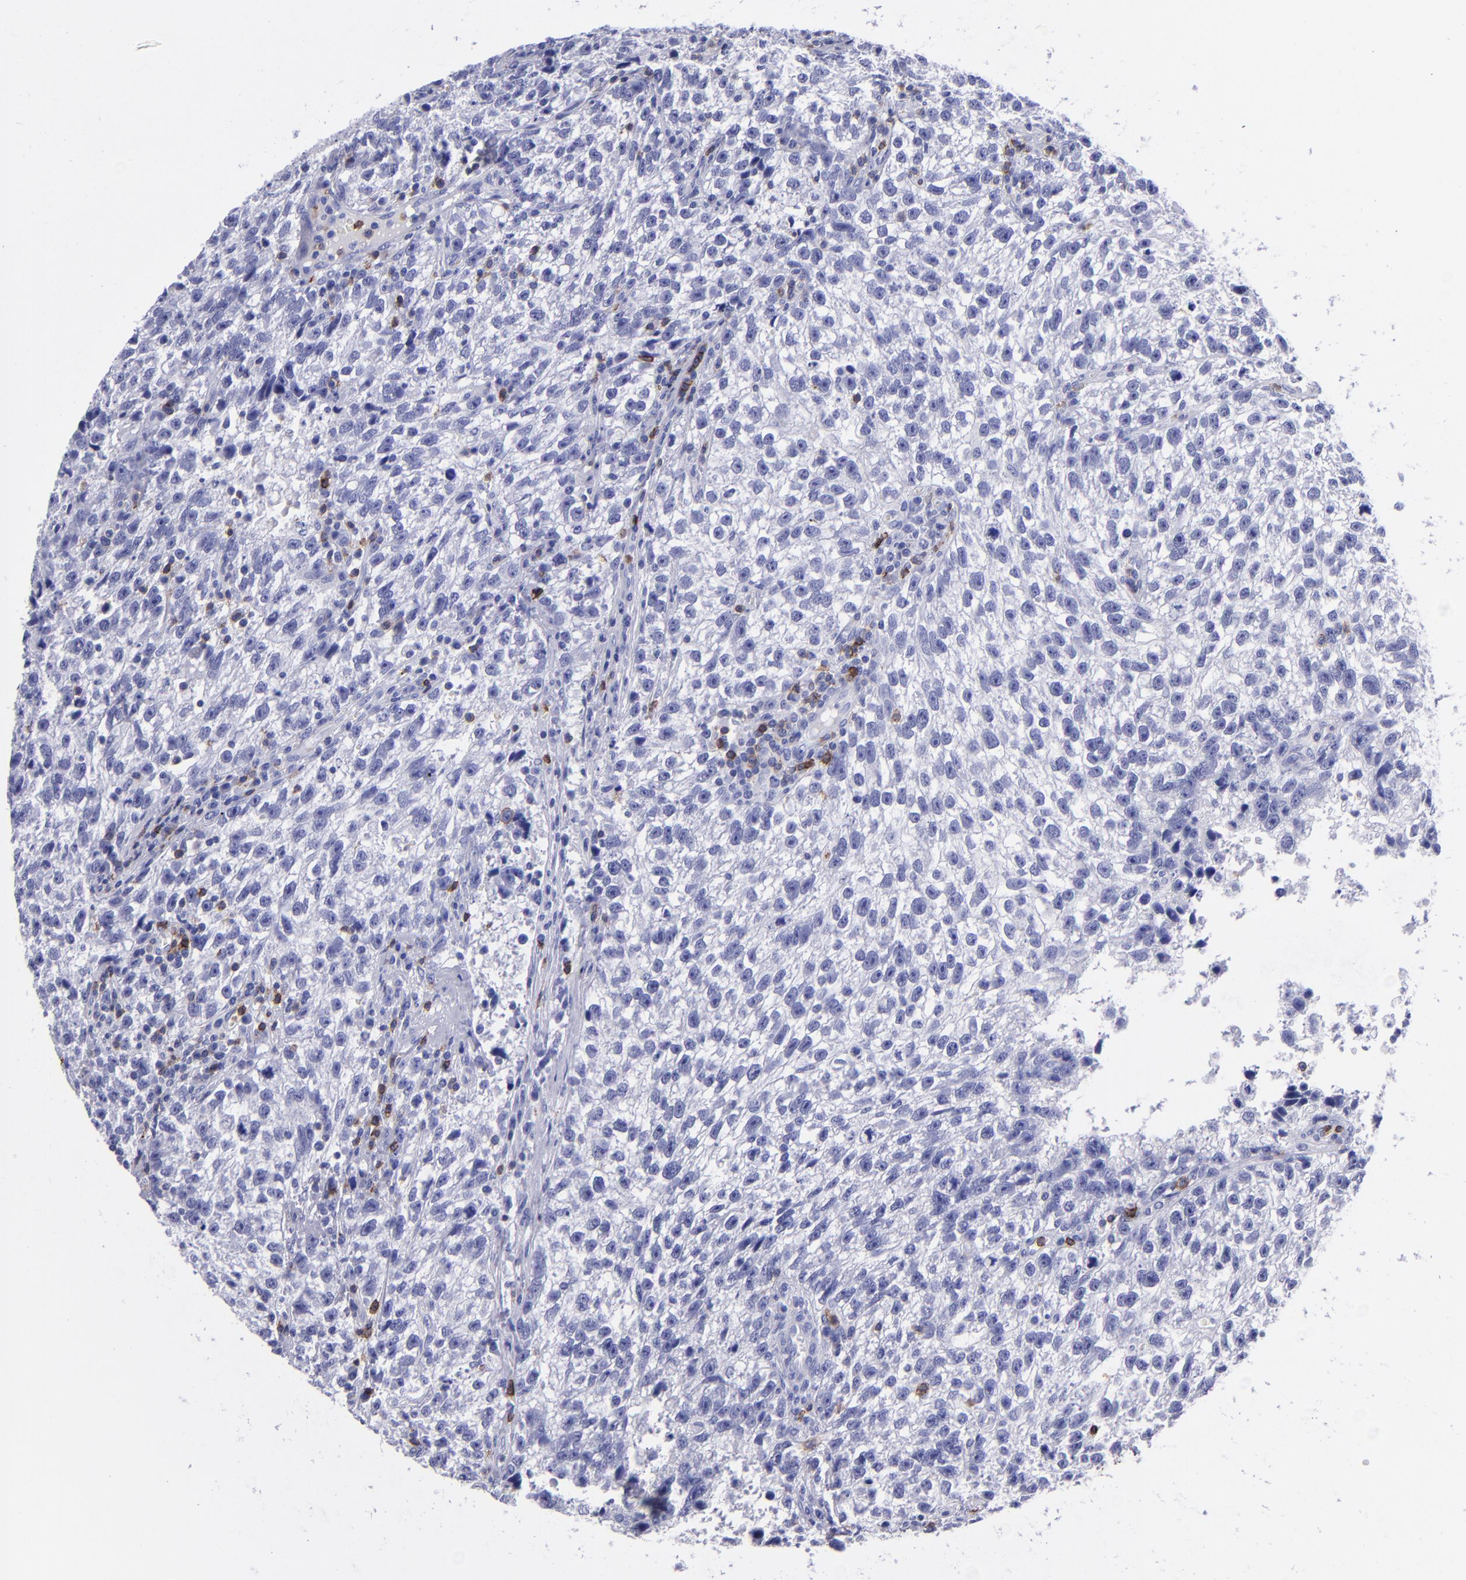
{"staining": {"intensity": "negative", "quantity": "none", "location": "none"}, "tissue": "testis cancer", "cell_type": "Tumor cells", "image_type": "cancer", "snomed": [{"axis": "morphology", "description": "Seminoma, NOS"}, {"axis": "topography", "description": "Testis"}], "caption": "Immunohistochemistry micrograph of neoplastic tissue: human testis cancer stained with DAB reveals no significant protein expression in tumor cells.", "gene": "CD6", "patient": {"sex": "male", "age": 38}}